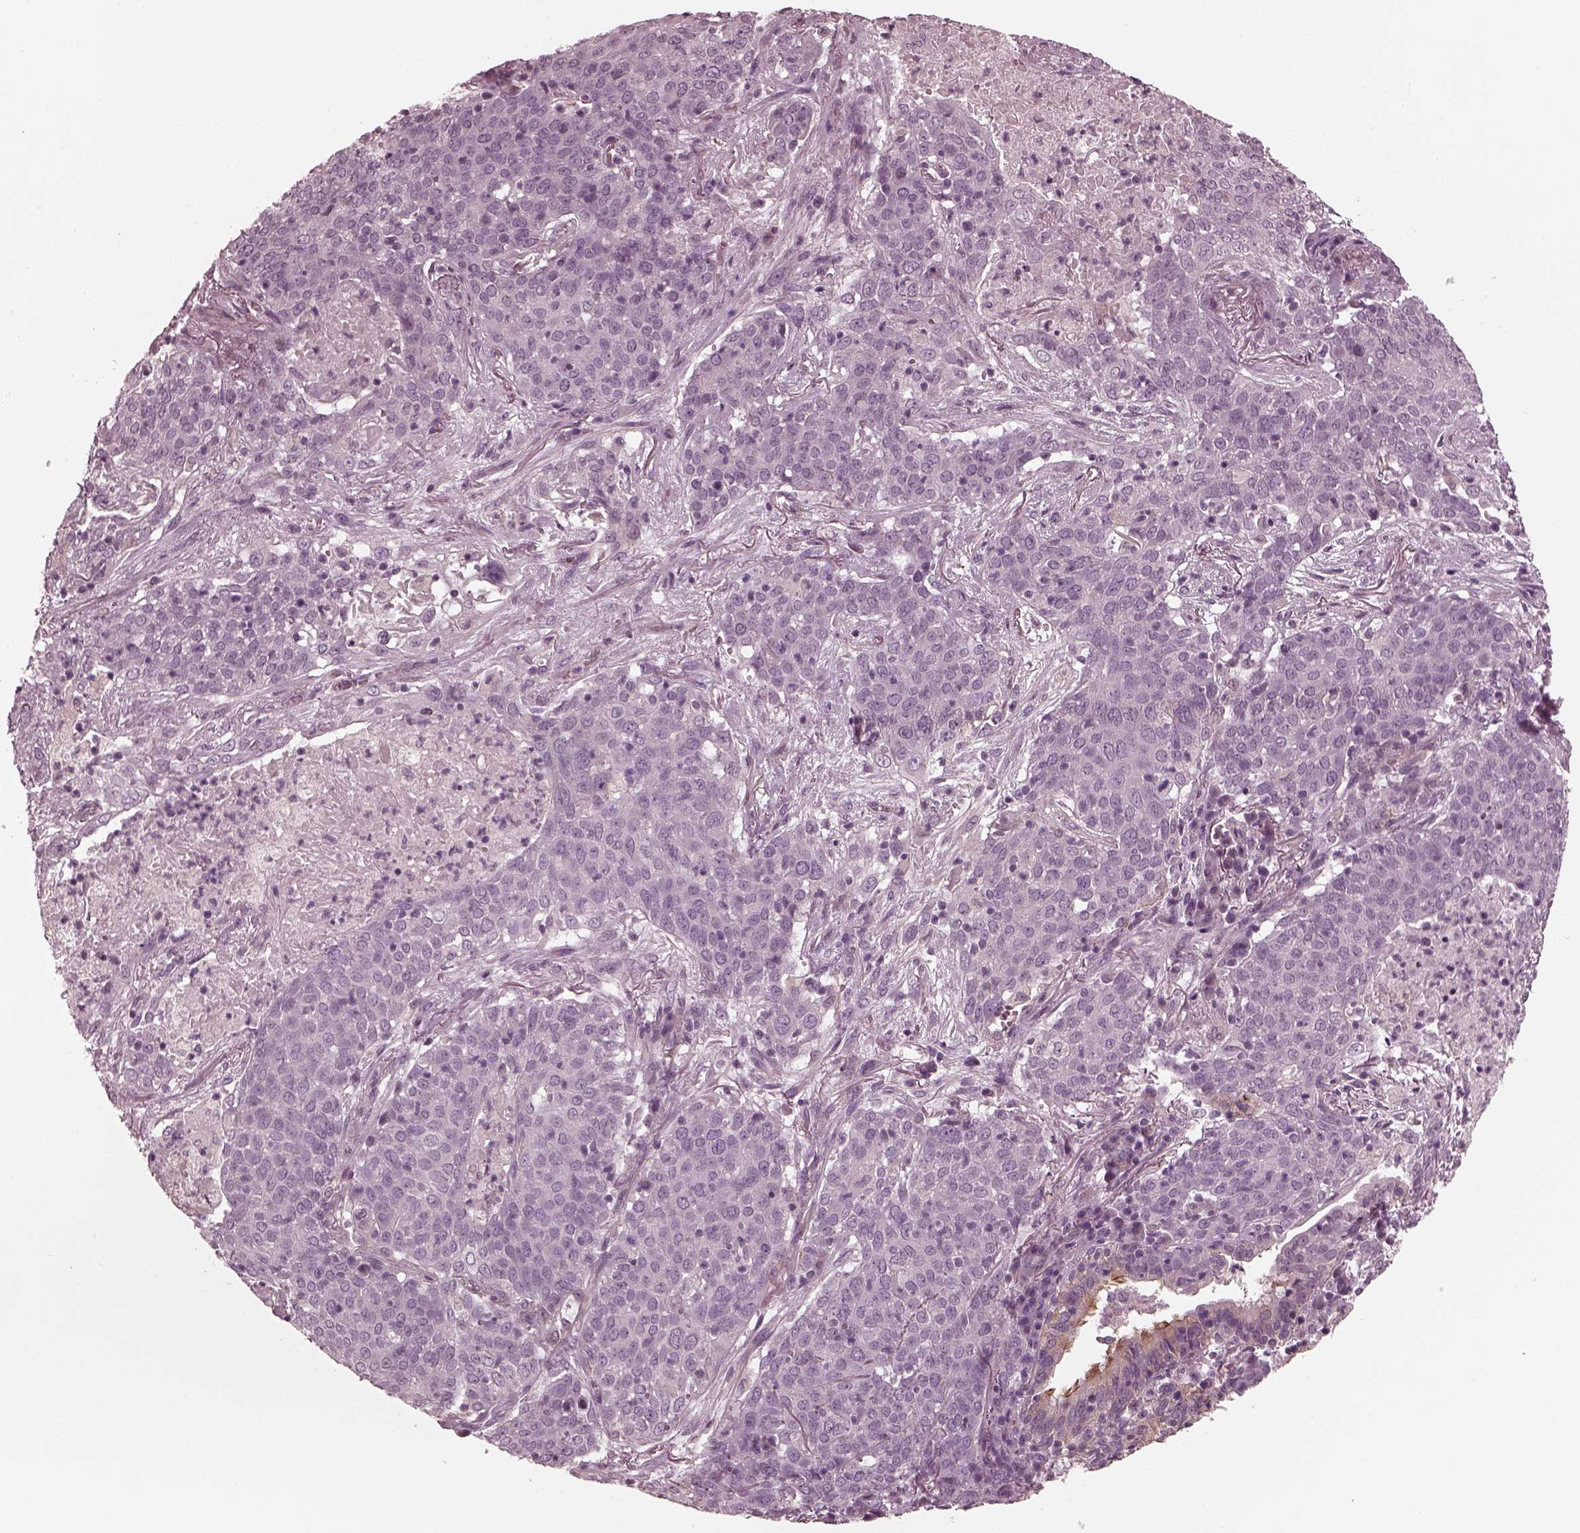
{"staining": {"intensity": "negative", "quantity": "none", "location": "none"}, "tissue": "lung cancer", "cell_type": "Tumor cells", "image_type": "cancer", "snomed": [{"axis": "morphology", "description": "Squamous cell carcinoma, NOS"}, {"axis": "topography", "description": "Lung"}], "caption": "Micrograph shows no significant protein staining in tumor cells of lung cancer (squamous cell carcinoma). (Brightfield microscopy of DAB IHC at high magnification).", "gene": "KIF6", "patient": {"sex": "male", "age": 82}}